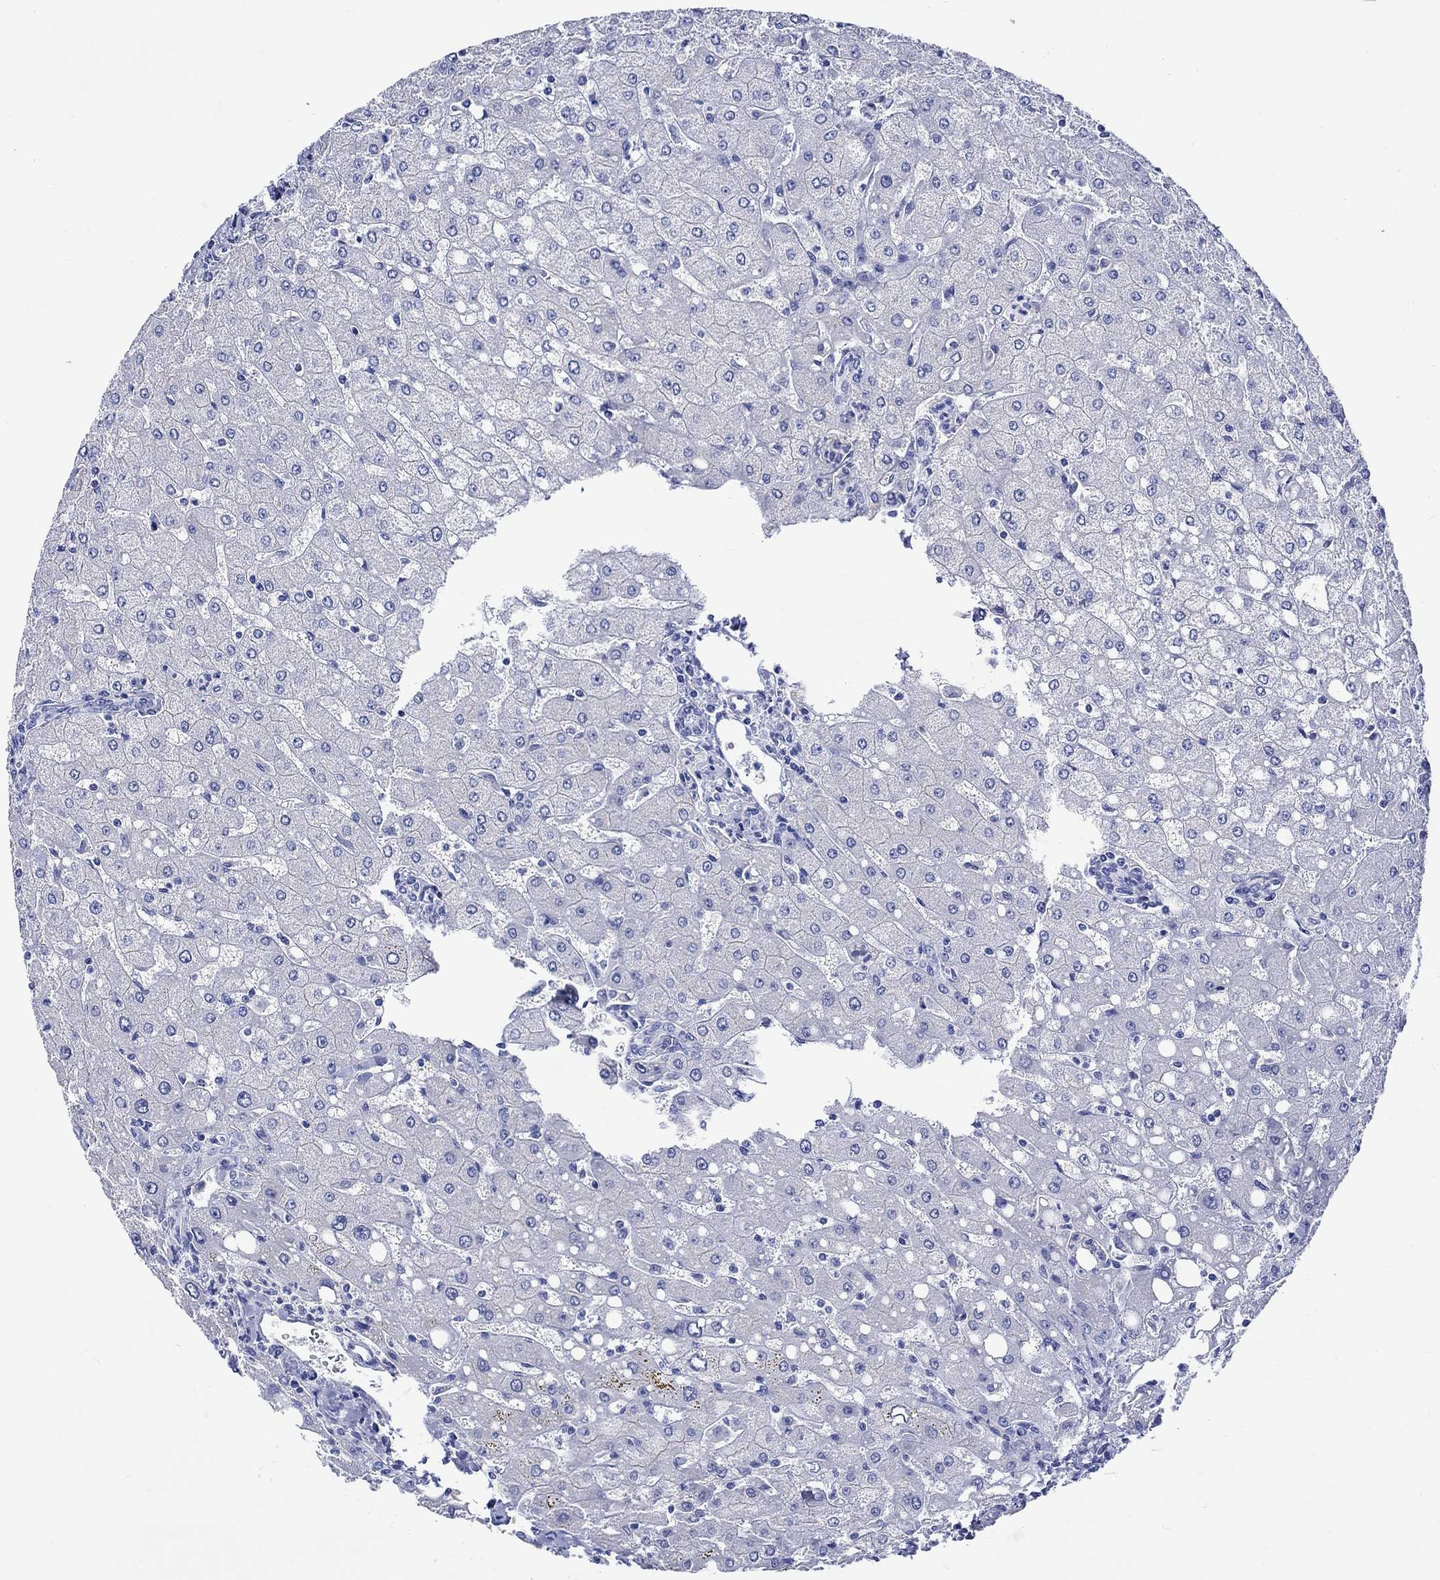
{"staining": {"intensity": "negative", "quantity": "none", "location": "none"}, "tissue": "liver", "cell_type": "Cholangiocytes", "image_type": "normal", "snomed": [{"axis": "morphology", "description": "Normal tissue, NOS"}, {"axis": "topography", "description": "Liver"}], "caption": "Protein analysis of unremarkable liver demonstrates no significant staining in cholangiocytes. (DAB IHC with hematoxylin counter stain).", "gene": "HARBI1", "patient": {"sex": "female", "age": 53}}